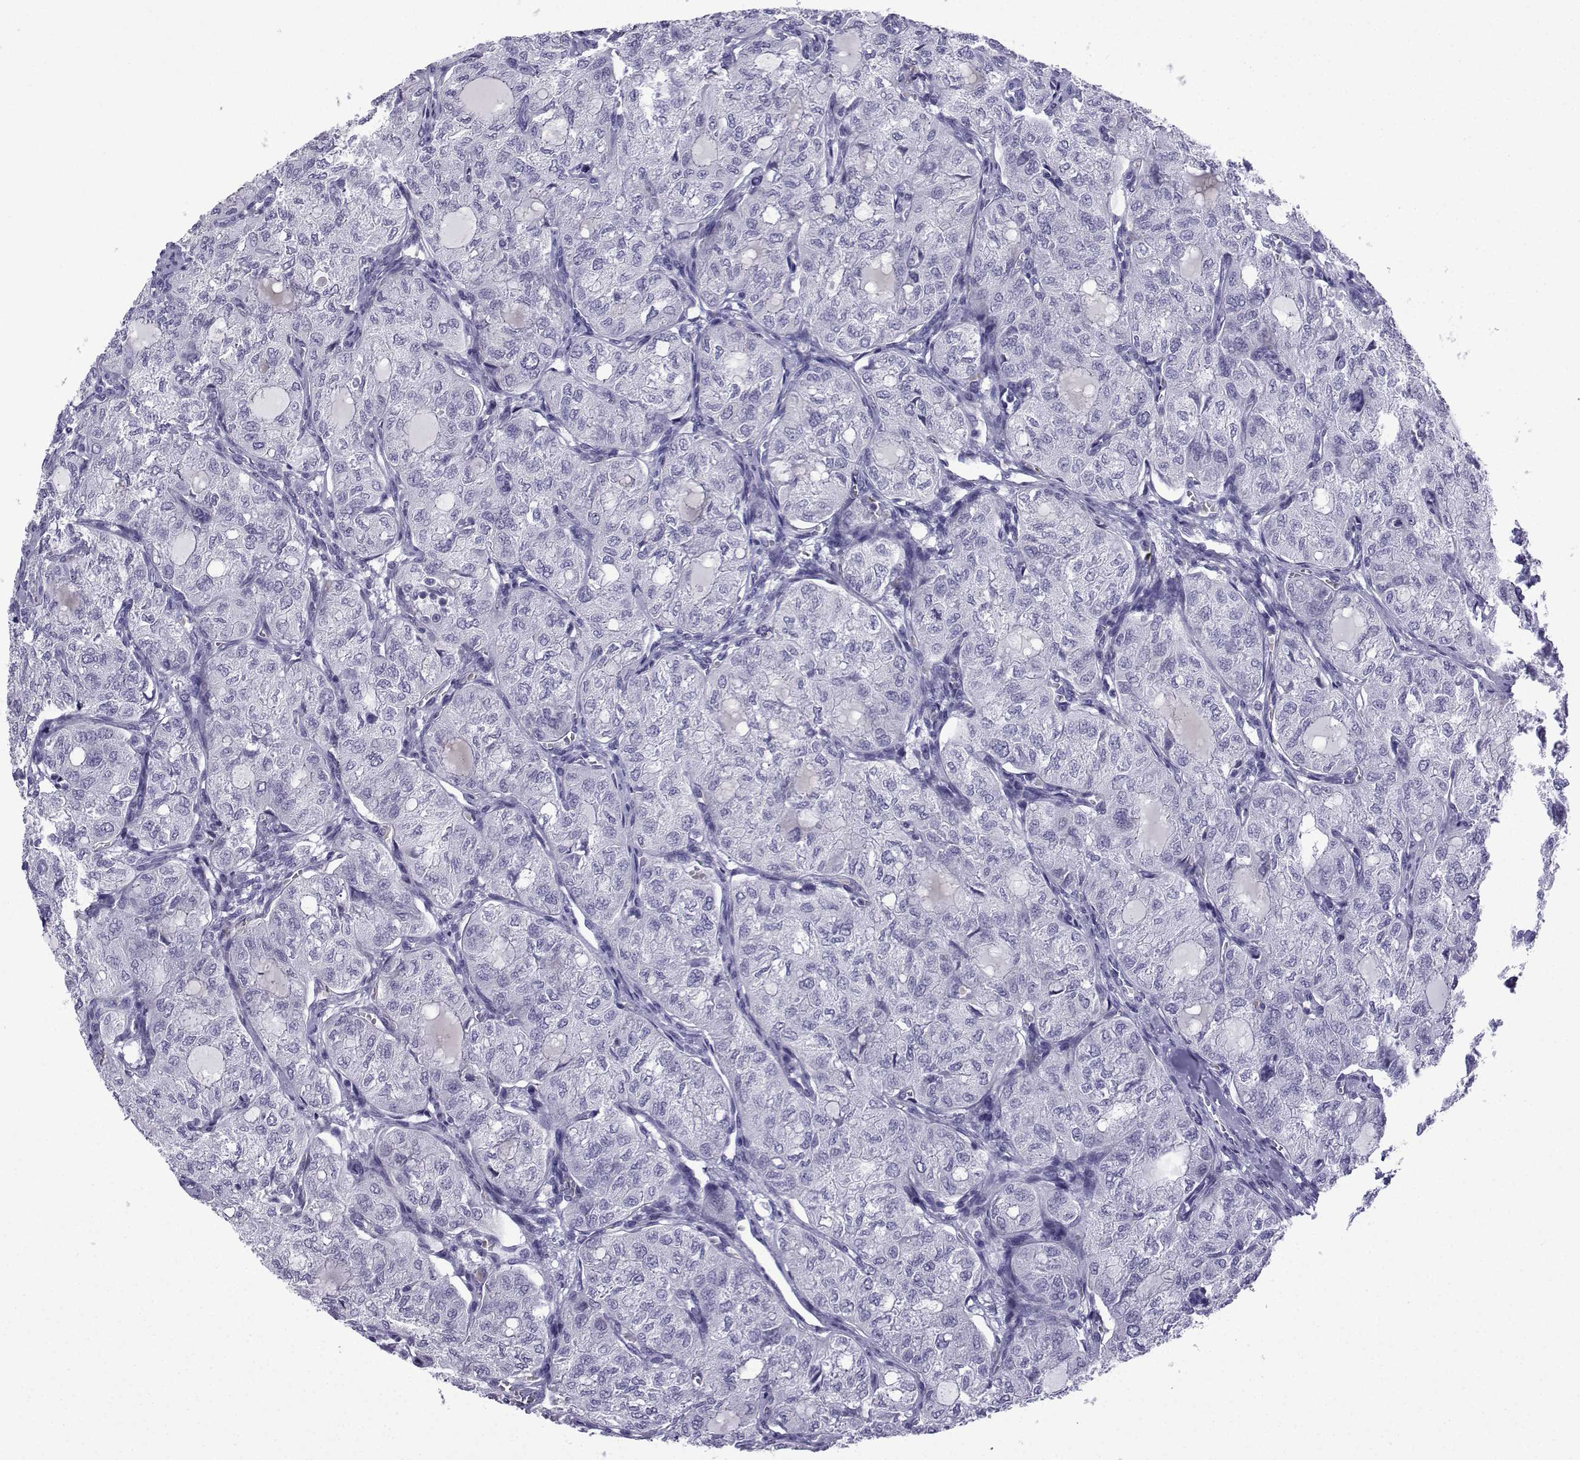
{"staining": {"intensity": "negative", "quantity": "none", "location": "none"}, "tissue": "thyroid cancer", "cell_type": "Tumor cells", "image_type": "cancer", "snomed": [{"axis": "morphology", "description": "Follicular adenoma carcinoma, NOS"}, {"axis": "topography", "description": "Thyroid gland"}], "caption": "Tumor cells show no significant expression in thyroid cancer (follicular adenoma carcinoma).", "gene": "TRIM46", "patient": {"sex": "male", "age": 75}}